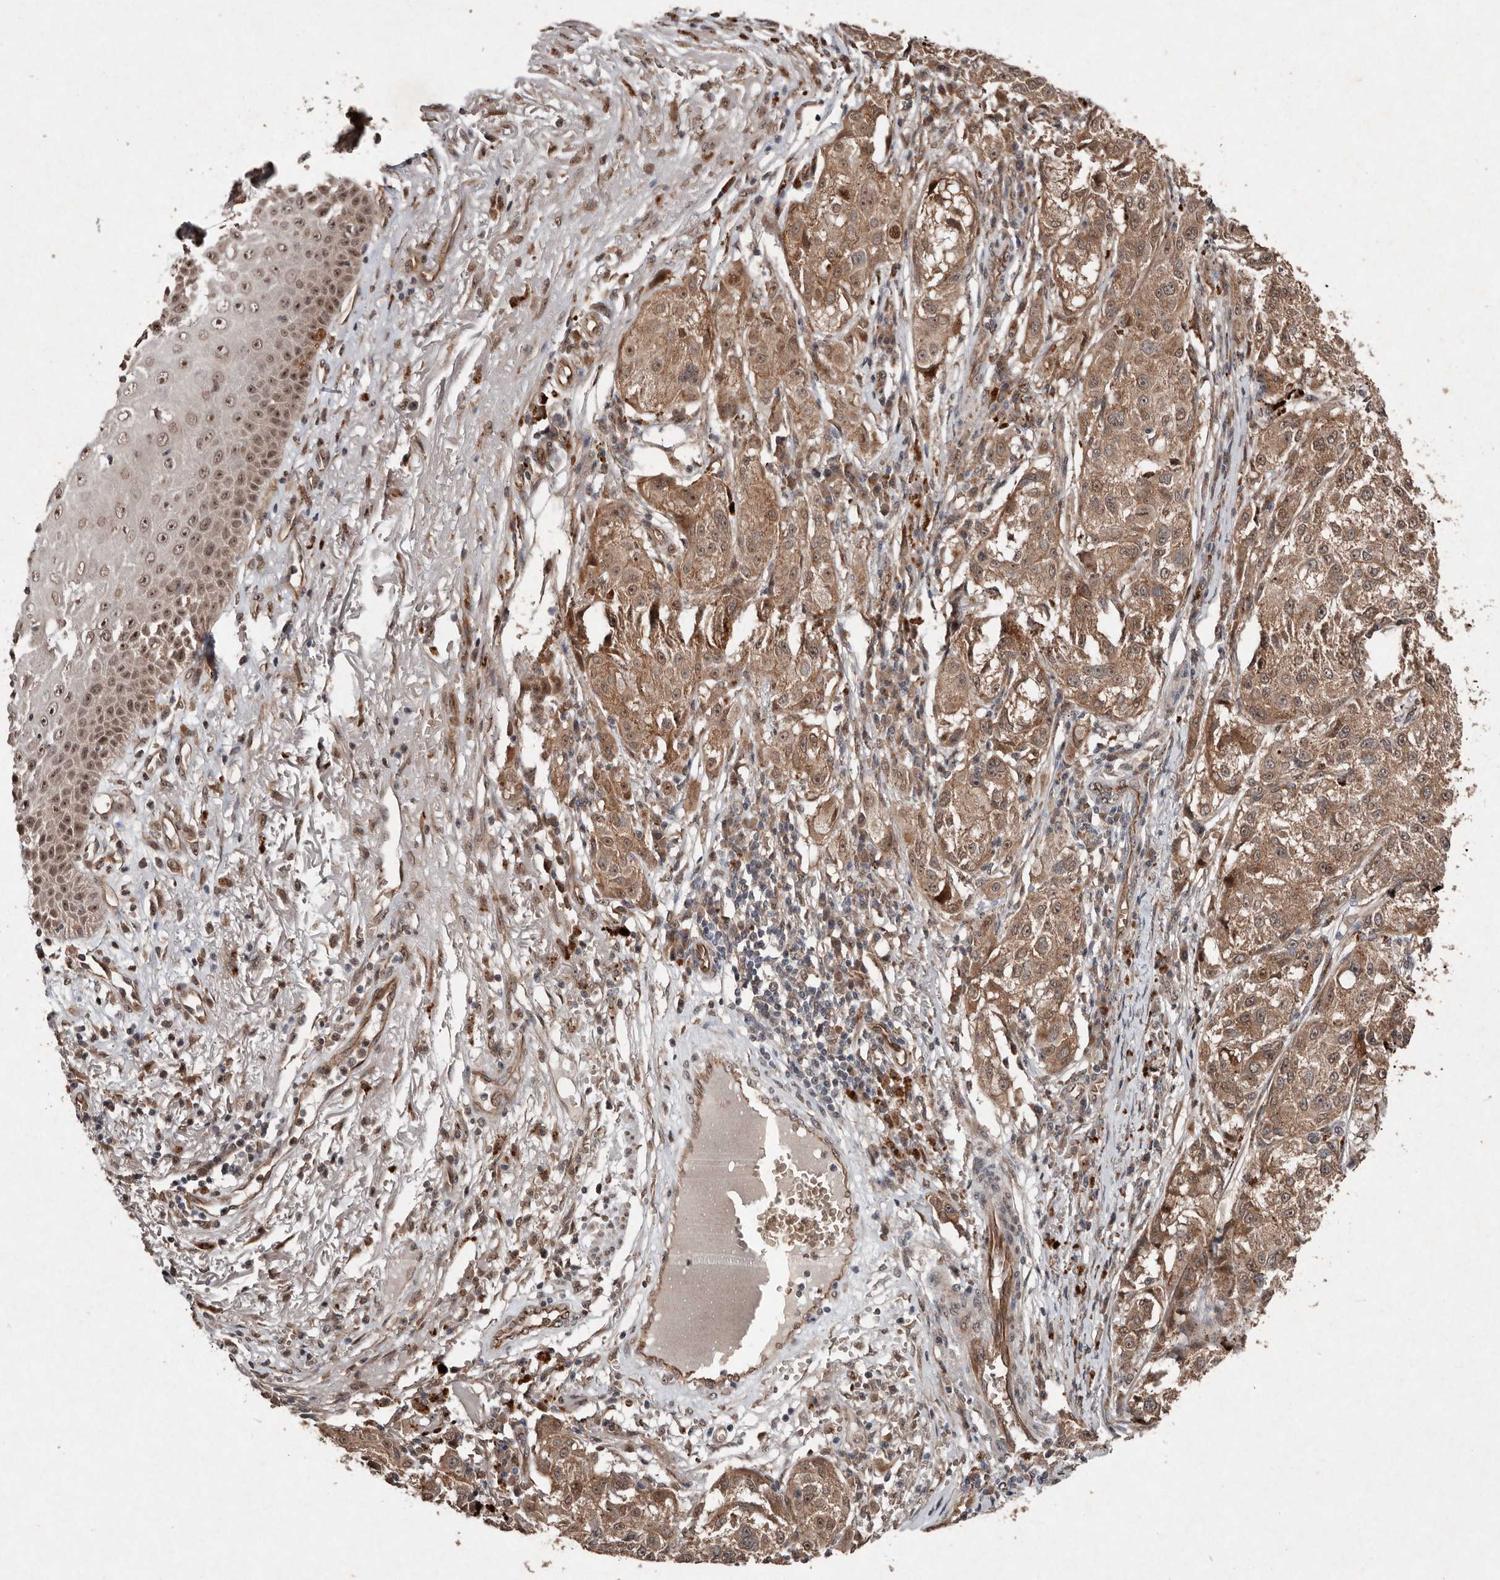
{"staining": {"intensity": "moderate", "quantity": ">75%", "location": "cytoplasmic/membranous"}, "tissue": "melanoma", "cell_type": "Tumor cells", "image_type": "cancer", "snomed": [{"axis": "morphology", "description": "Necrosis, NOS"}, {"axis": "morphology", "description": "Malignant melanoma, NOS"}, {"axis": "topography", "description": "Skin"}], "caption": "Immunohistochemical staining of human melanoma exhibits moderate cytoplasmic/membranous protein staining in about >75% of tumor cells. (DAB (3,3'-diaminobenzidine) IHC, brown staining for protein, blue staining for nuclei).", "gene": "DIP2C", "patient": {"sex": "female", "age": 87}}